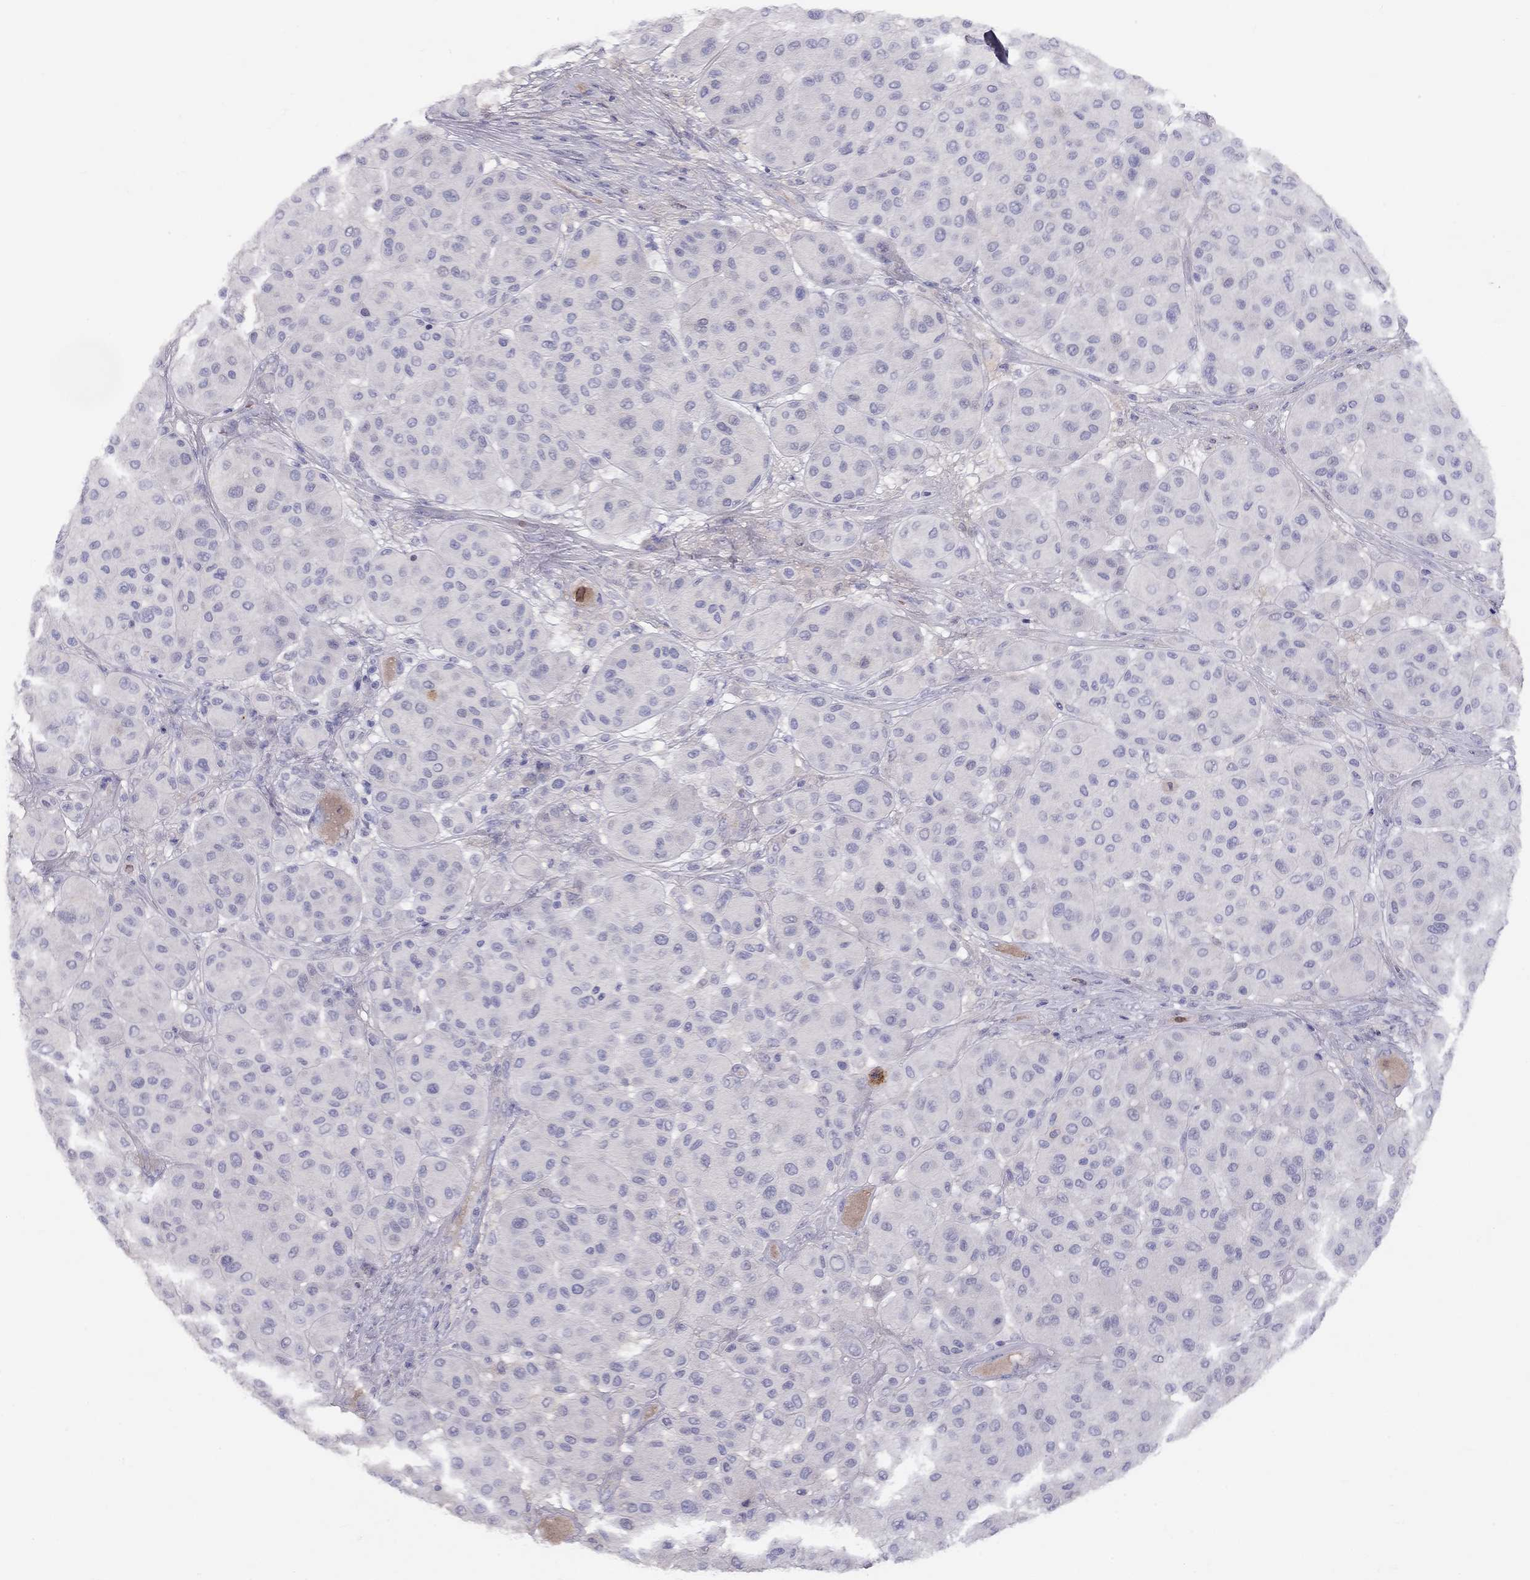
{"staining": {"intensity": "negative", "quantity": "none", "location": "none"}, "tissue": "melanoma", "cell_type": "Tumor cells", "image_type": "cancer", "snomed": [{"axis": "morphology", "description": "Malignant melanoma, Metastatic site"}, {"axis": "topography", "description": "Smooth muscle"}], "caption": "DAB (3,3'-diaminobenzidine) immunohistochemical staining of human malignant melanoma (metastatic site) shows no significant positivity in tumor cells. (Brightfield microscopy of DAB immunohistochemistry (IHC) at high magnification).", "gene": "RHD", "patient": {"sex": "male", "age": 41}}